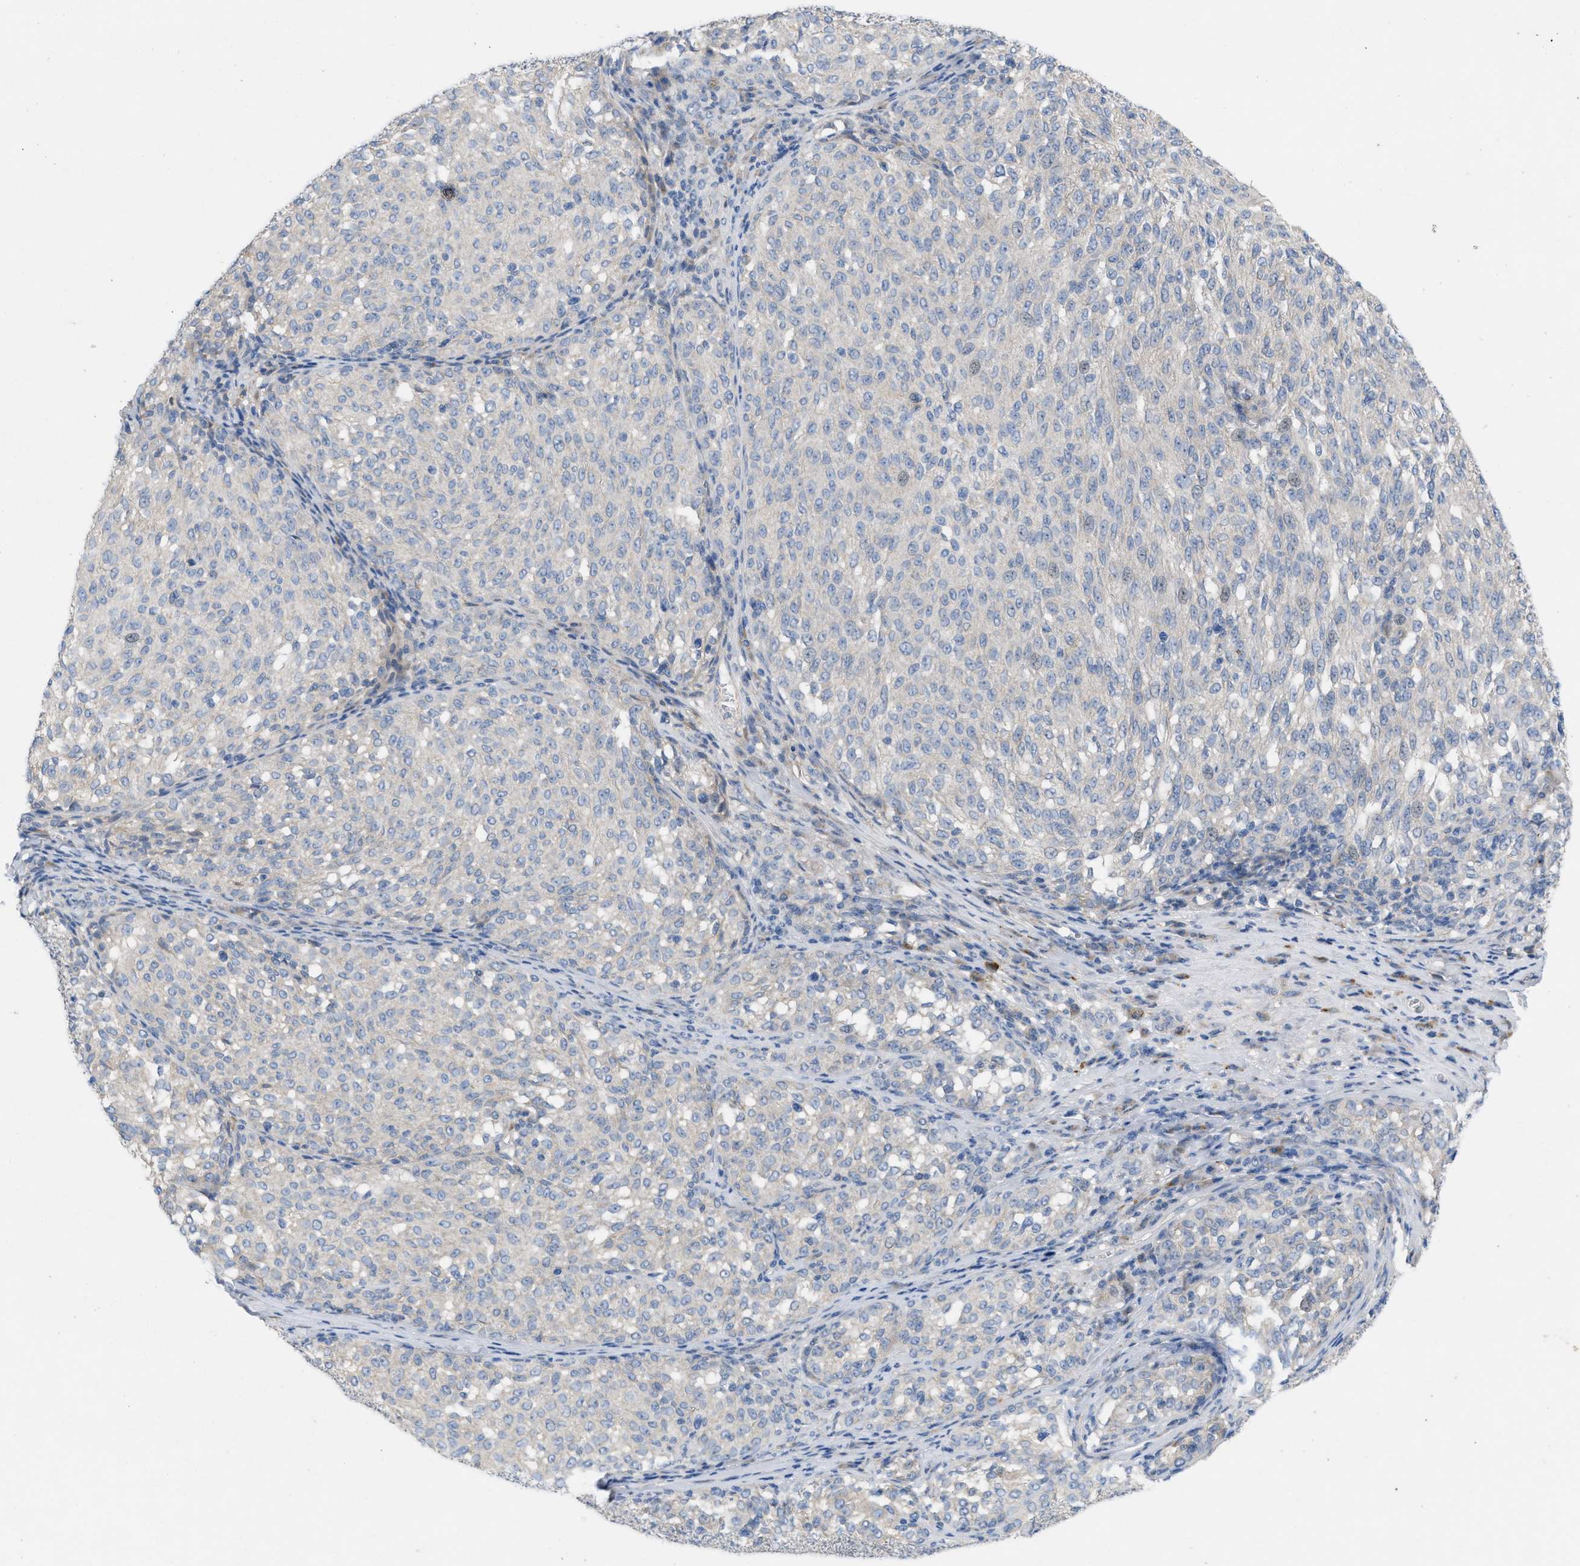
{"staining": {"intensity": "negative", "quantity": "none", "location": "none"}, "tissue": "melanoma", "cell_type": "Tumor cells", "image_type": "cancer", "snomed": [{"axis": "morphology", "description": "Malignant melanoma, NOS"}, {"axis": "topography", "description": "Skin"}], "caption": "Micrograph shows no protein positivity in tumor cells of melanoma tissue. (Stains: DAB (3,3'-diaminobenzidine) immunohistochemistry (IHC) with hematoxylin counter stain, Microscopy: brightfield microscopy at high magnification).", "gene": "PLPPR5", "patient": {"sex": "female", "age": 72}}